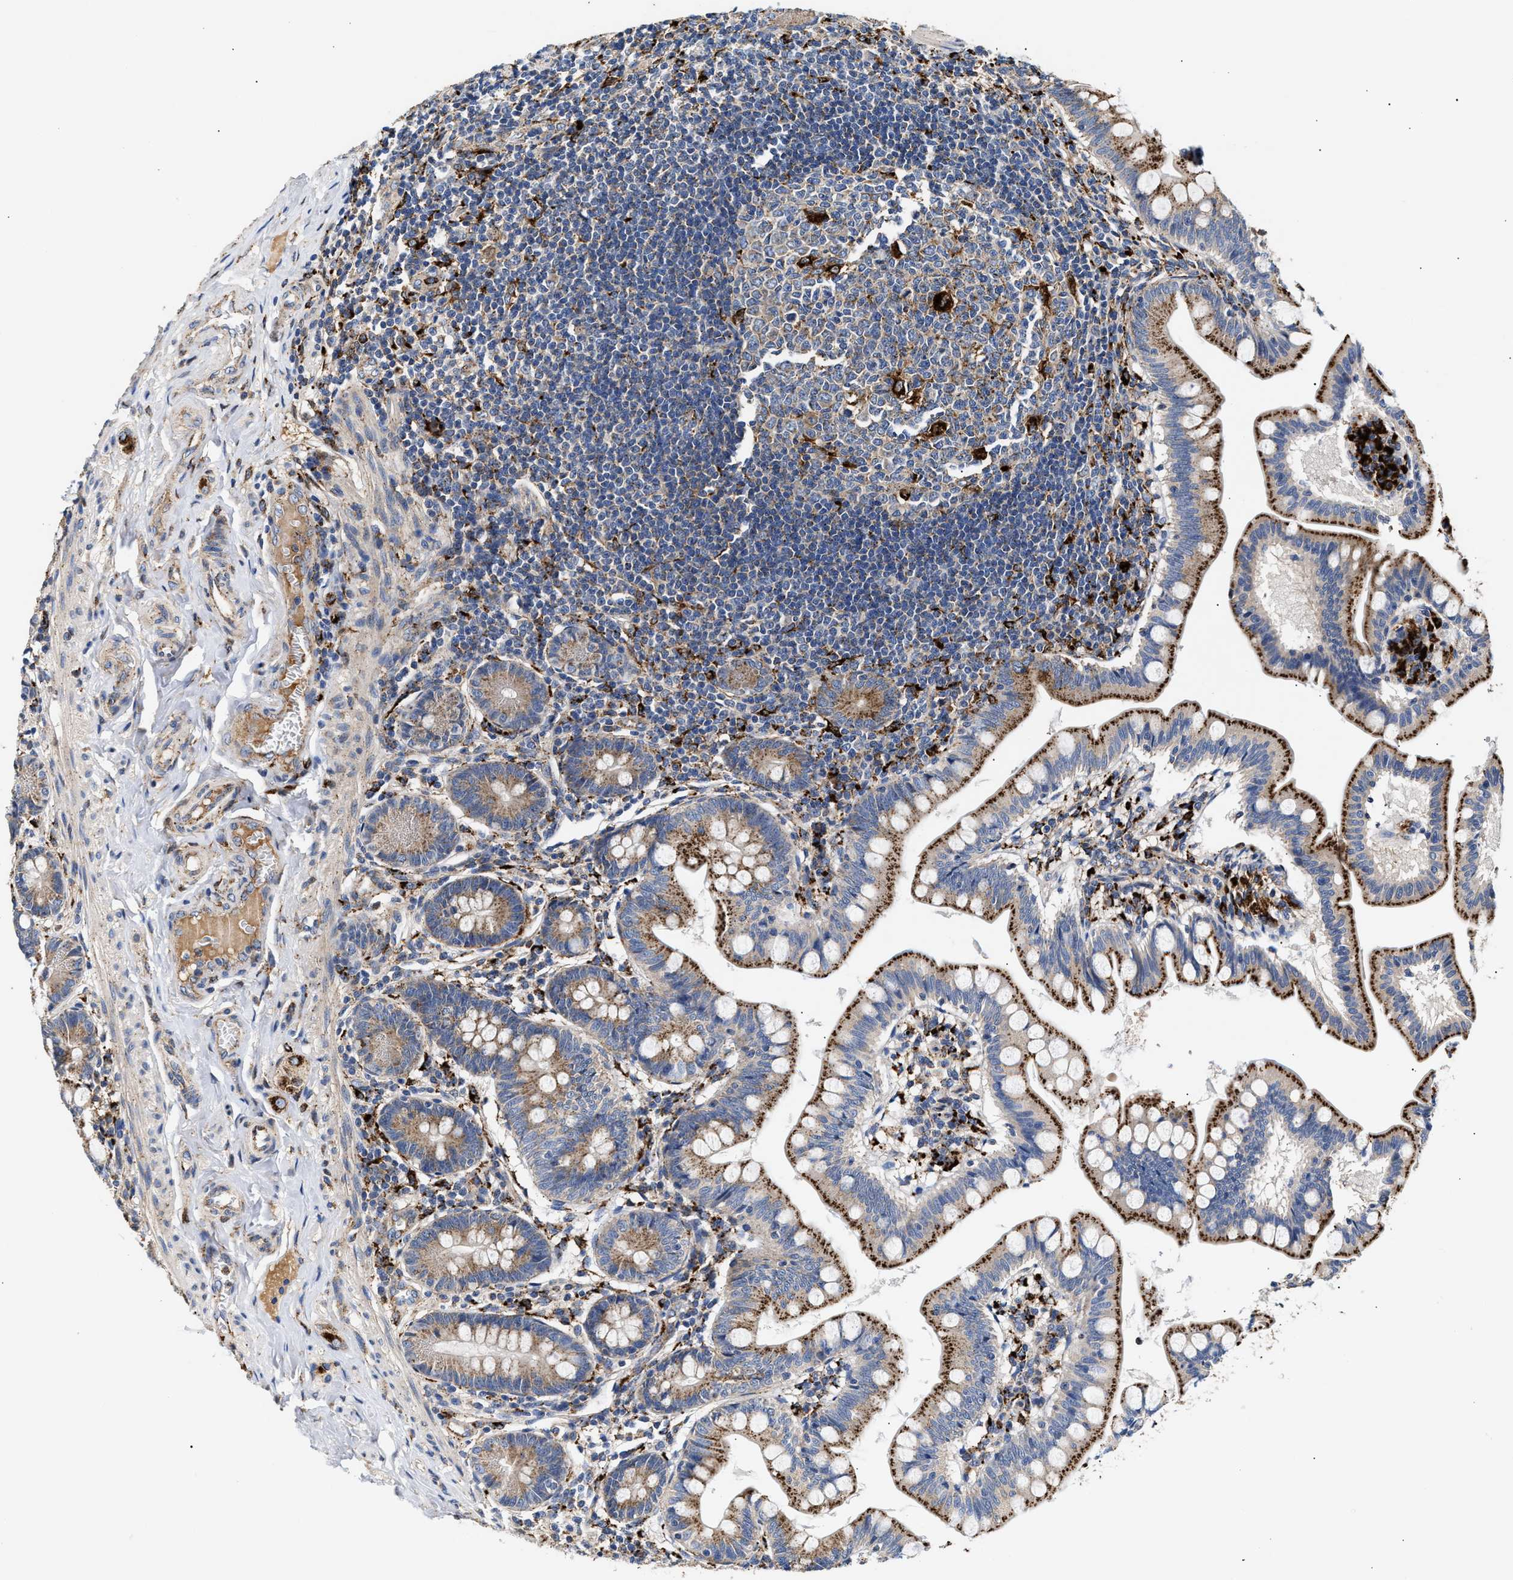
{"staining": {"intensity": "moderate", "quantity": ">75%", "location": "cytoplasmic/membranous"}, "tissue": "small intestine", "cell_type": "Glandular cells", "image_type": "normal", "snomed": [{"axis": "morphology", "description": "Normal tissue, NOS"}, {"axis": "topography", "description": "Small intestine"}], "caption": "Immunohistochemical staining of normal human small intestine reveals moderate cytoplasmic/membranous protein positivity in about >75% of glandular cells. Nuclei are stained in blue.", "gene": "CCDC146", "patient": {"sex": "male", "age": 7}}